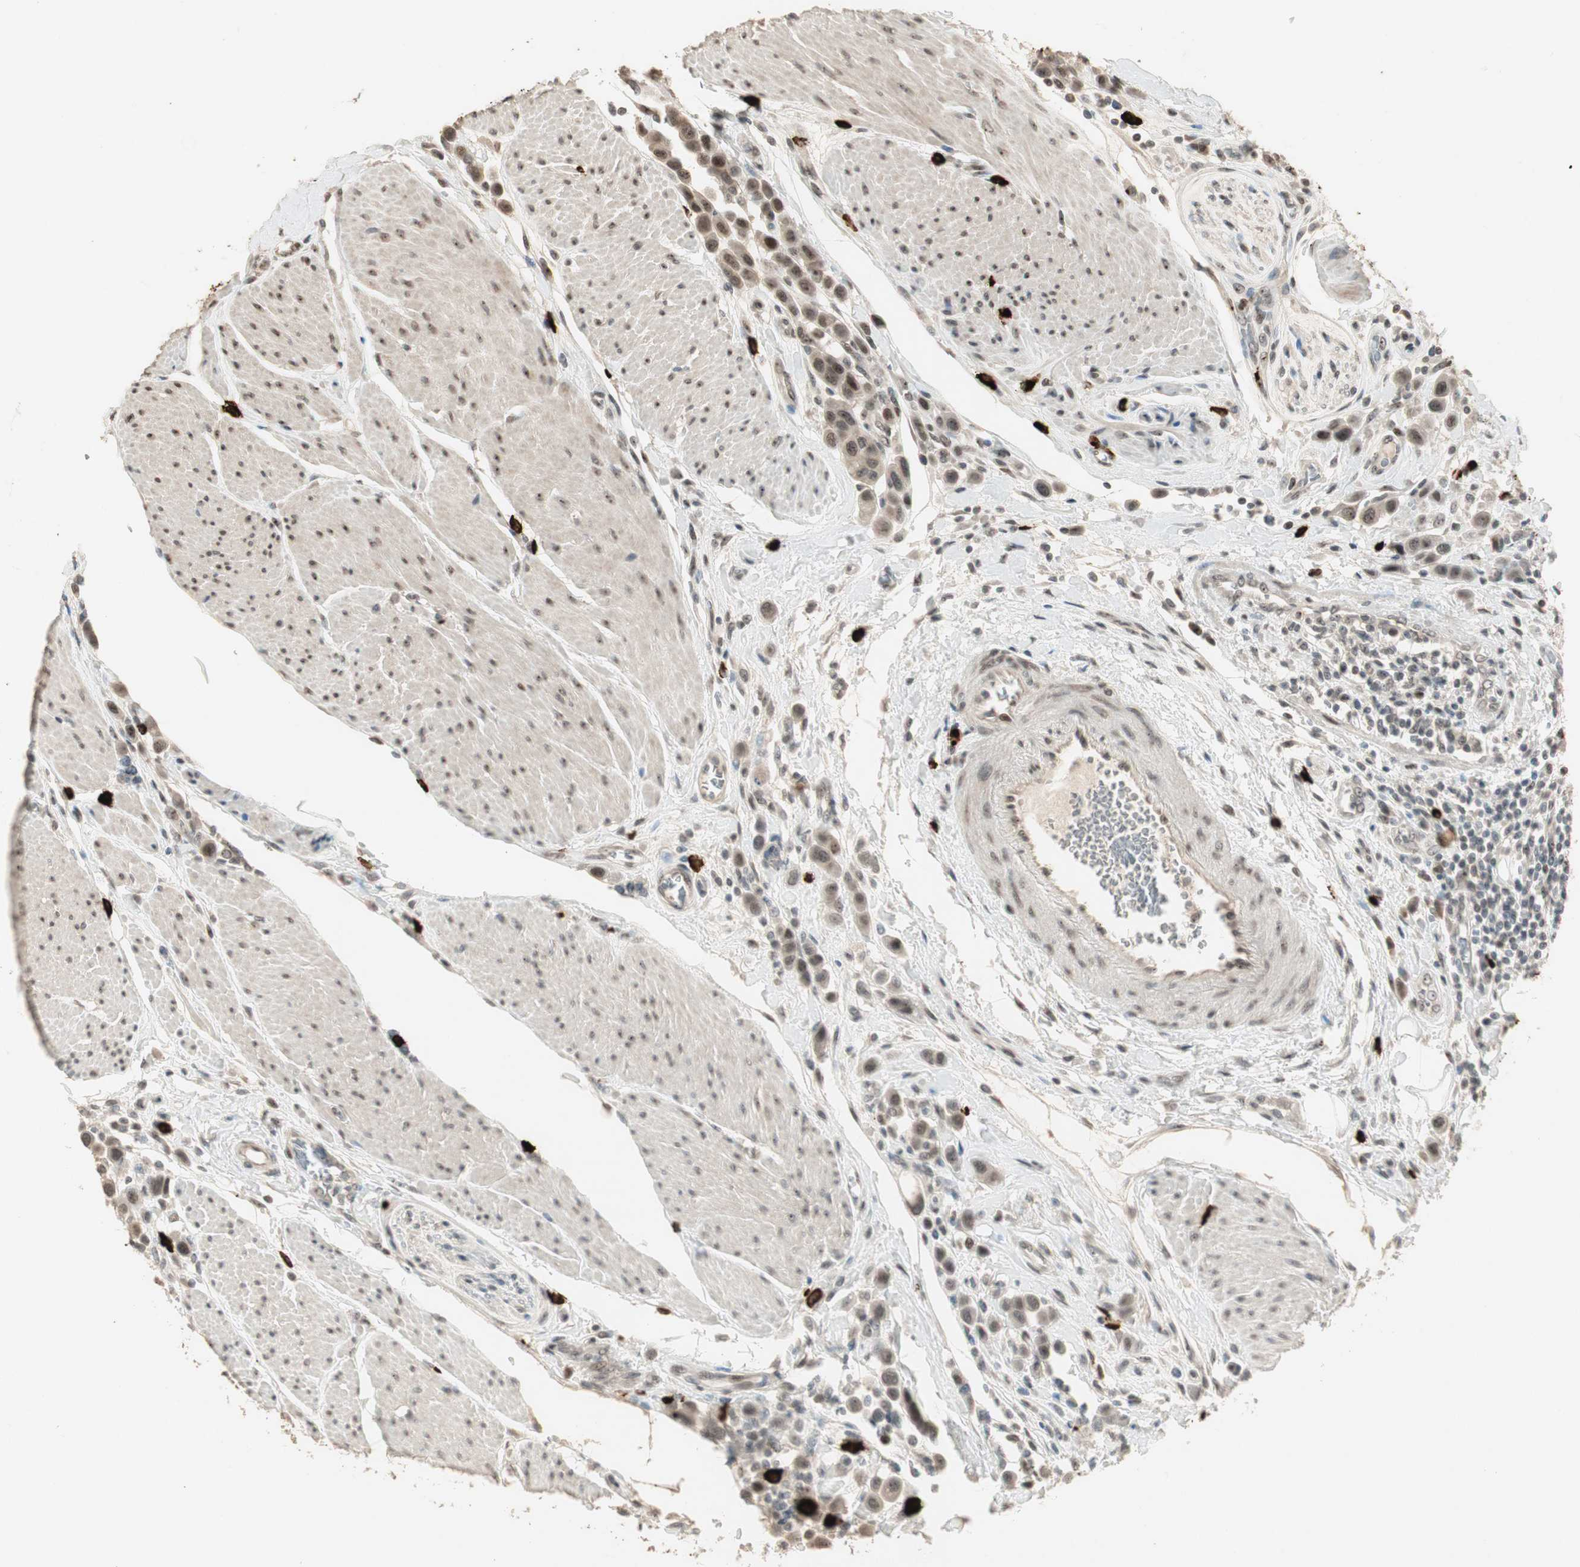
{"staining": {"intensity": "moderate", "quantity": ">75%", "location": "cytoplasmic/membranous,nuclear"}, "tissue": "urothelial cancer", "cell_type": "Tumor cells", "image_type": "cancer", "snomed": [{"axis": "morphology", "description": "Urothelial carcinoma, High grade"}, {"axis": "topography", "description": "Urinary bladder"}], "caption": "Urothelial cancer stained with a brown dye displays moderate cytoplasmic/membranous and nuclear positive positivity in about >75% of tumor cells.", "gene": "ETV4", "patient": {"sex": "male", "age": 50}}